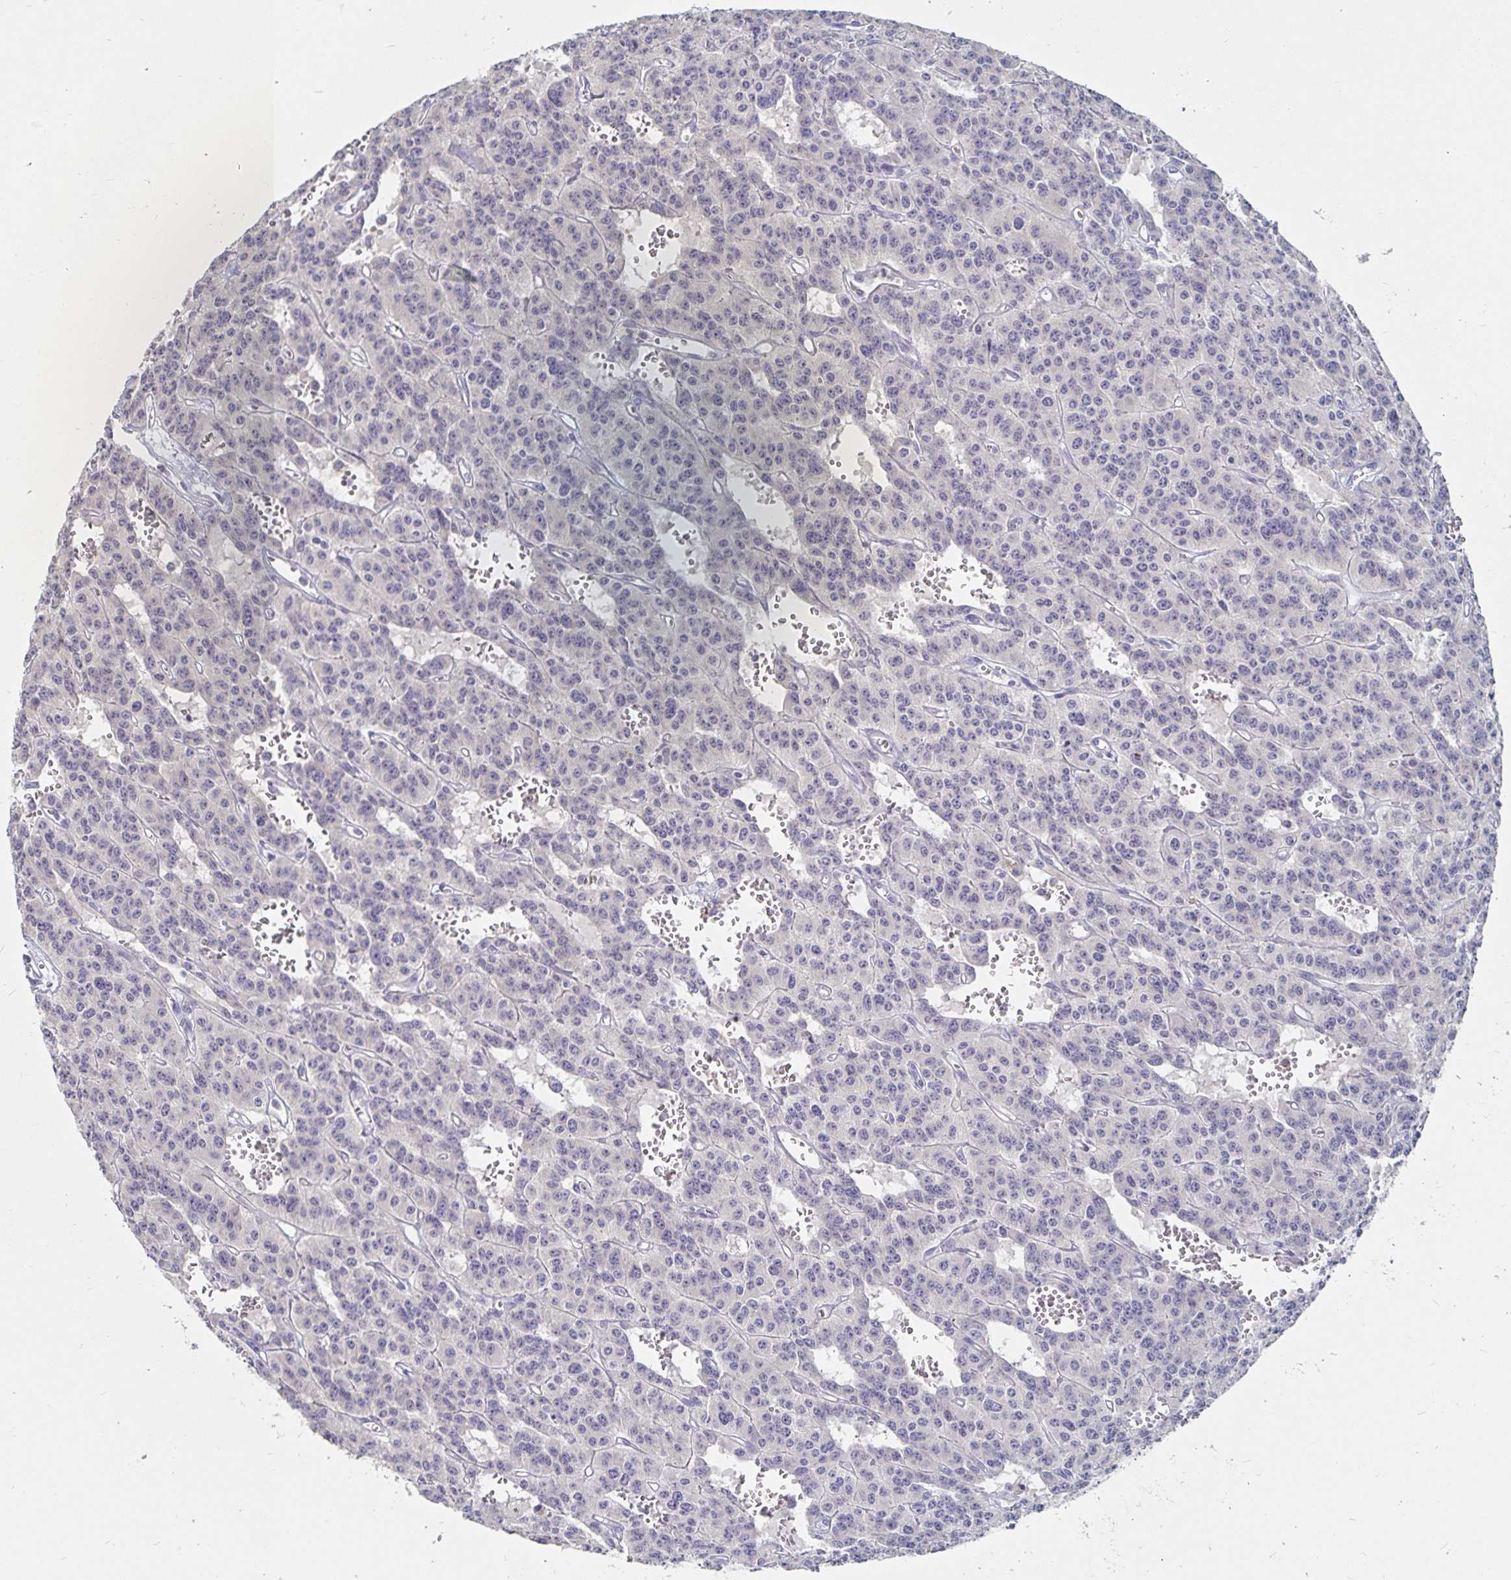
{"staining": {"intensity": "negative", "quantity": "none", "location": "none"}, "tissue": "carcinoid", "cell_type": "Tumor cells", "image_type": "cancer", "snomed": [{"axis": "morphology", "description": "Carcinoid, malignant, NOS"}, {"axis": "topography", "description": "Lung"}], "caption": "This is a photomicrograph of IHC staining of carcinoid (malignant), which shows no expression in tumor cells.", "gene": "SPPL3", "patient": {"sex": "female", "age": 71}}